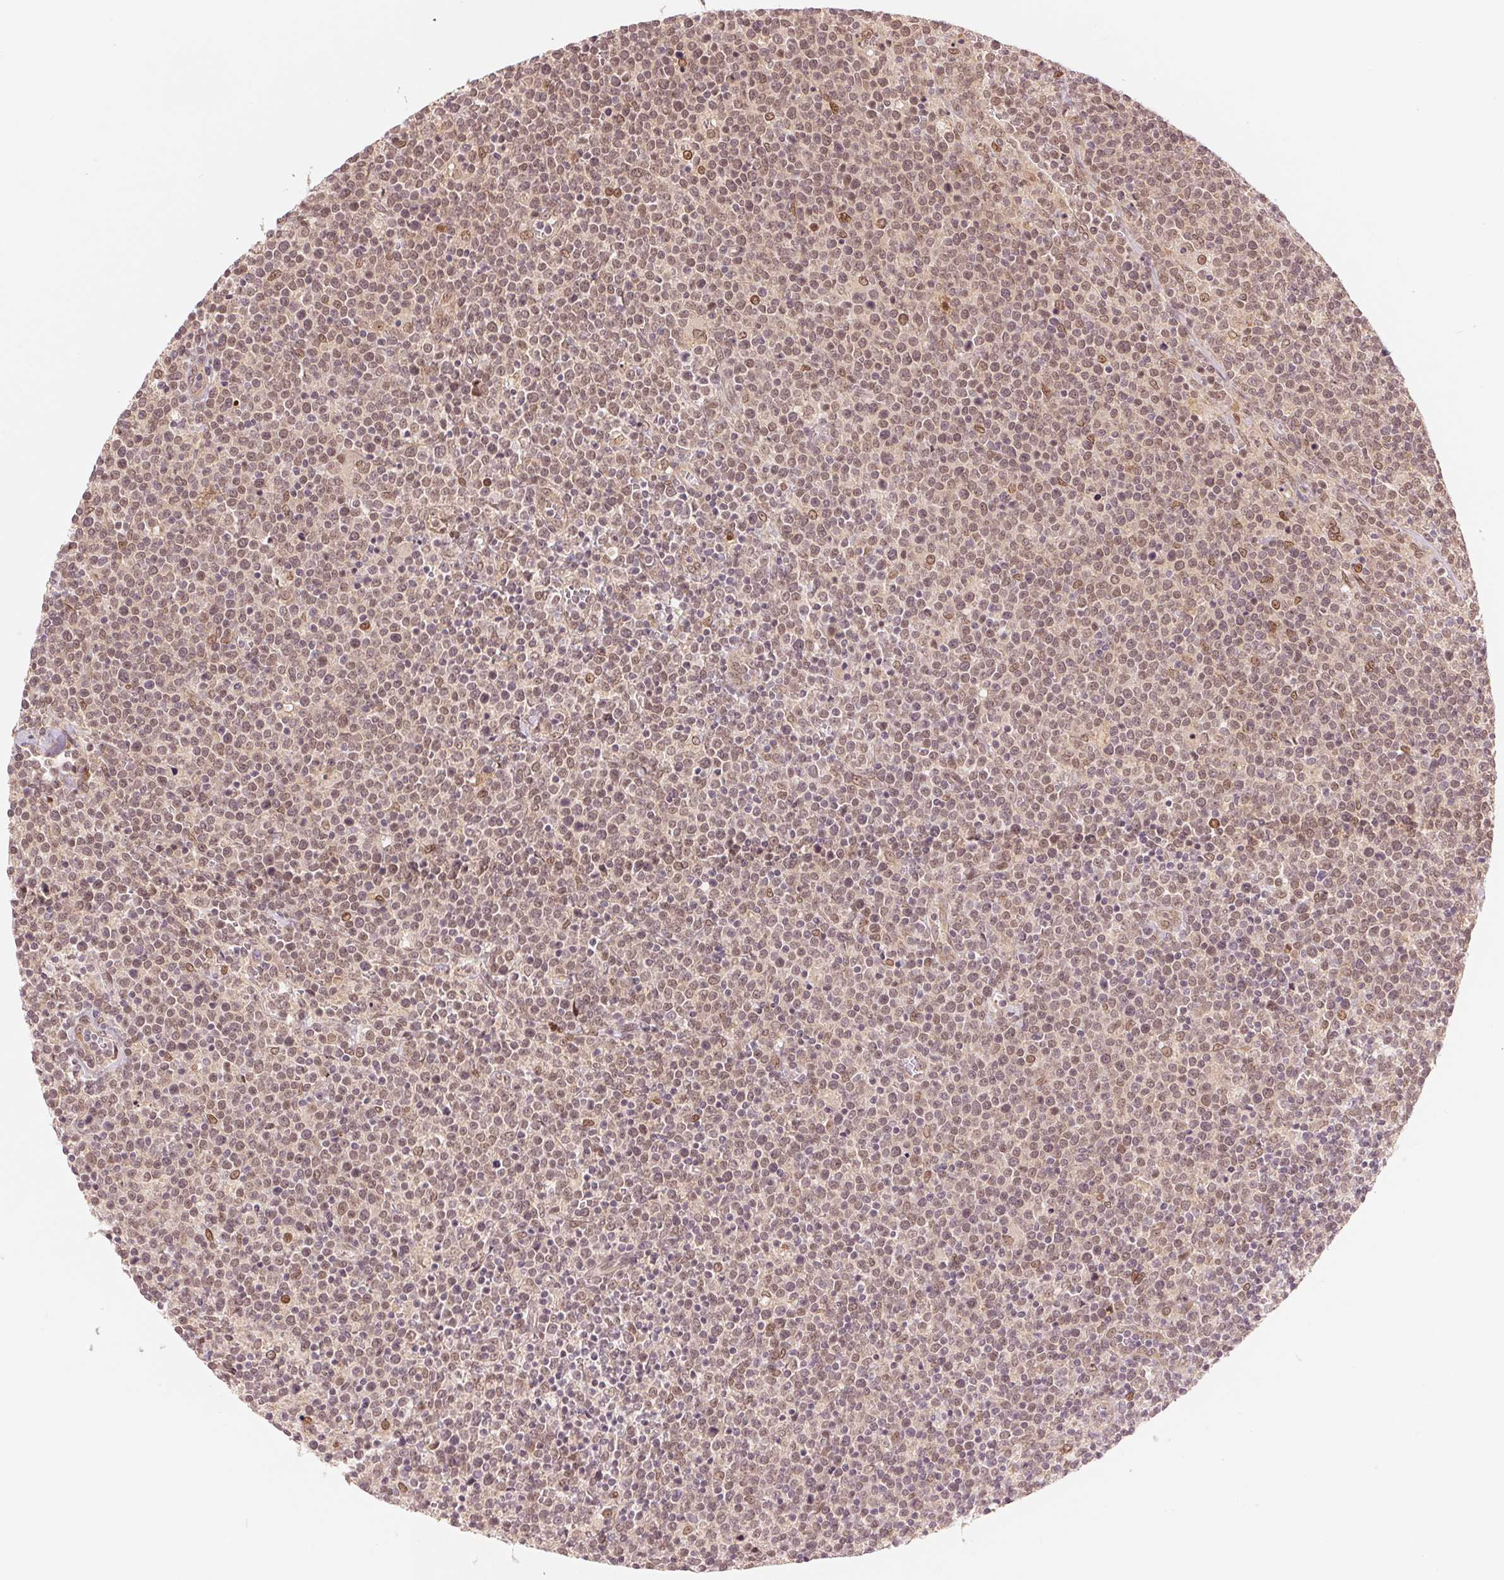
{"staining": {"intensity": "moderate", "quantity": ">75%", "location": "nuclear"}, "tissue": "lymphoma", "cell_type": "Tumor cells", "image_type": "cancer", "snomed": [{"axis": "morphology", "description": "Malignant lymphoma, non-Hodgkin's type, High grade"}, {"axis": "topography", "description": "Lymph node"}], "caption": "Immunohistochemistry (IHC) histopathology image of human lymphoma stained for a protein (brown), which exhibits medium levels of moderate nuclear staining in approximately >75% of tumor cells.", "gene": "ERI3", "patient": {"sex": "male", "age": 61}}